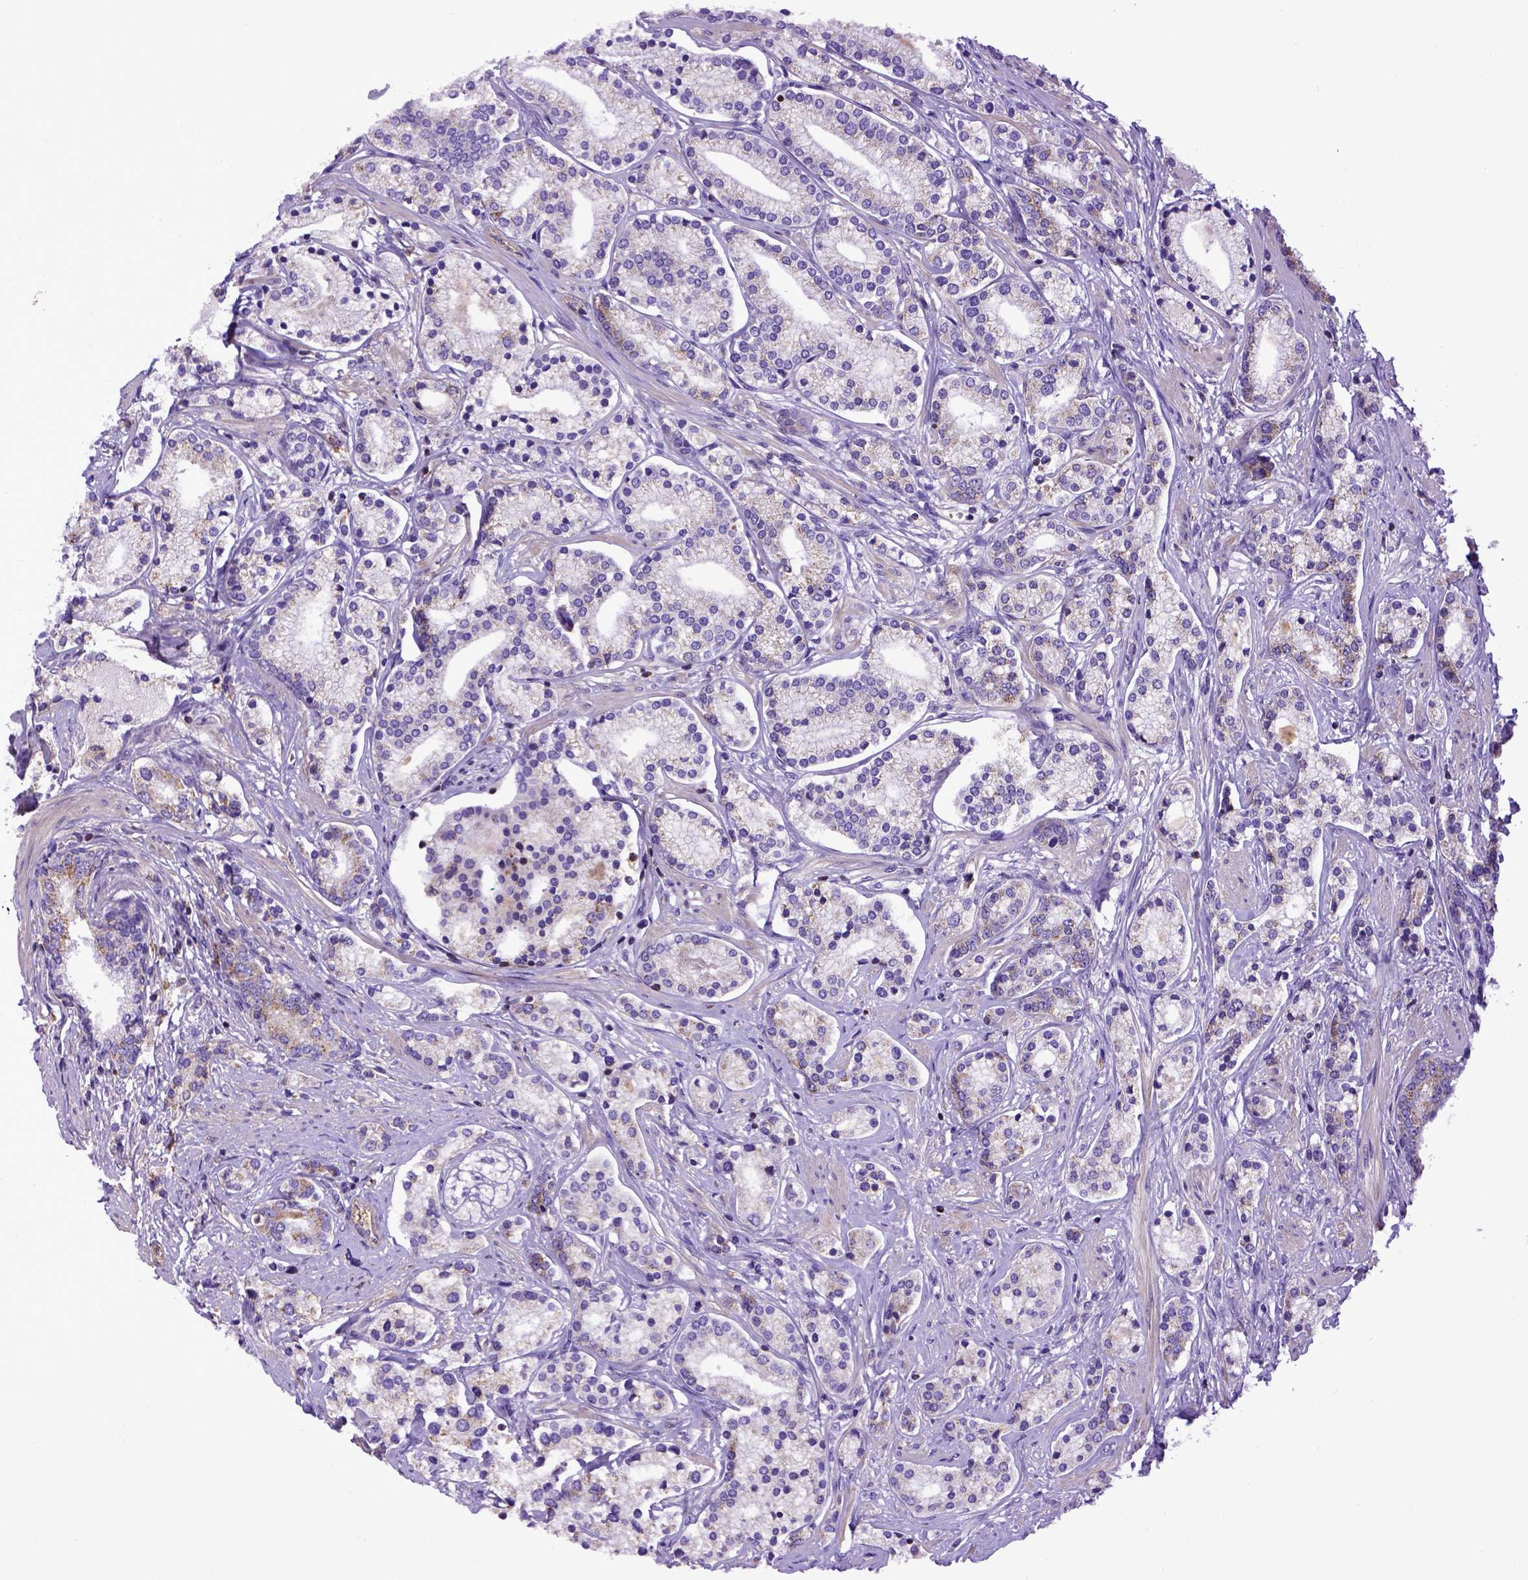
{"staining": {"intensity": "negative", "quantity": "none", "location": "none"}, "tissue": "prostate cancer", "cell_type": "Tumor cells", "image_type": "cancer", "snomed": [{"axis": "morphology", "description": "Adenocarcinoma, High grade"}, {"axis": "topography", "description": "Prostate"}], "caption": "High magnification brightfield microscopy of prostate cancer (high-grade adenocarcinoma) stained with DAB (brown) and counterstained with hematoxylin (blue): tumor cells show no significant expression. (DAB (3,3'-diaminobenzidine) immunohistochemistry with hematoxylin counter stain).", "gene": "ASAH2", "patient": {"sex": "male", "age": 58}}